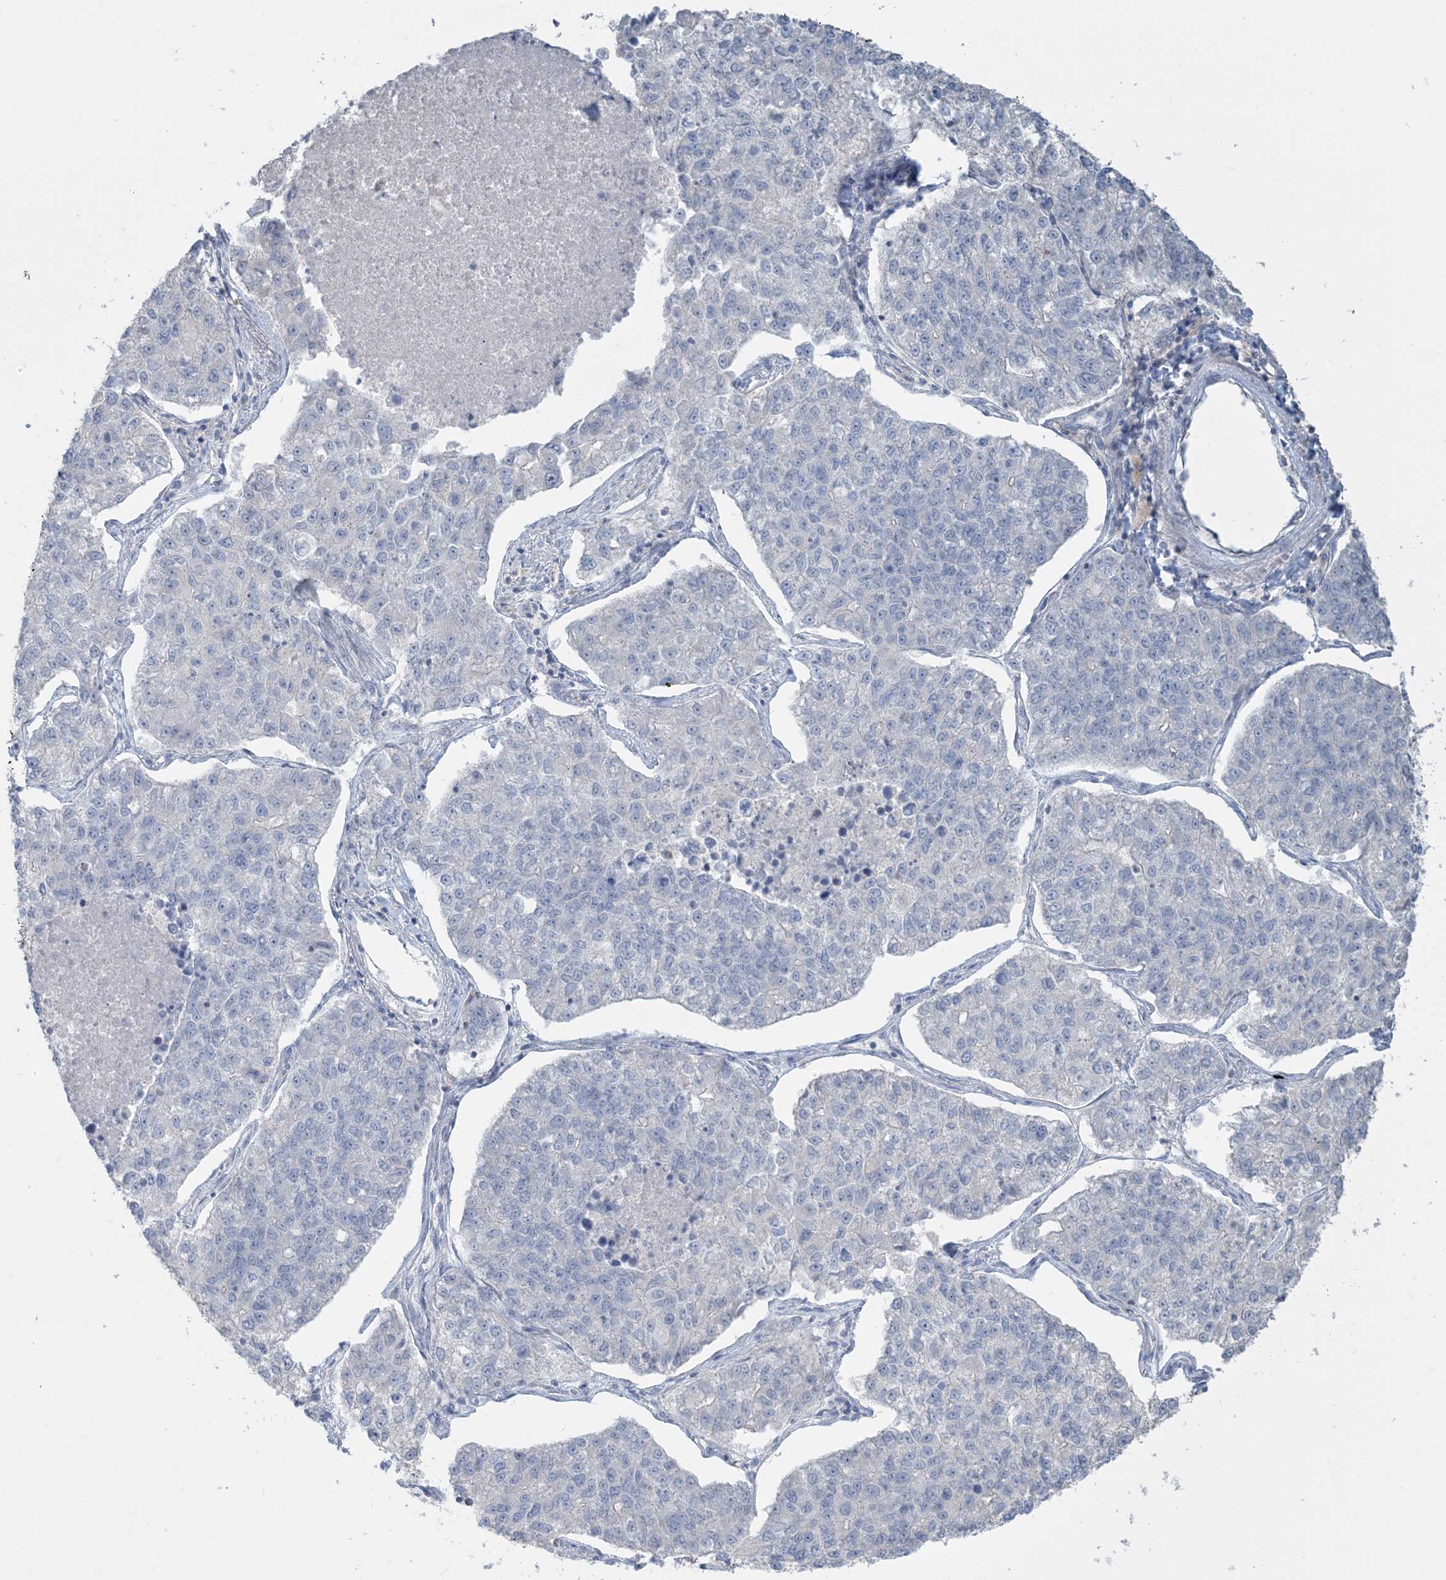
{"staining": {"intensity": "negative", "quantity": "none", "location": "none"}, "tissue": "lung cancer", "cell_type": "Tumor cells", "image_type": "cancer", "snomed": [{"axis": "morphology", "description": "Adenocarcinoma, NOS"}, {"axis": "topography", "description": "Lung"}], "caption": "Tumor cells are negative for protein expression in human lung cancer.", "gene": "NPHS2", "patient": {"sex": "male", "age": 49}}